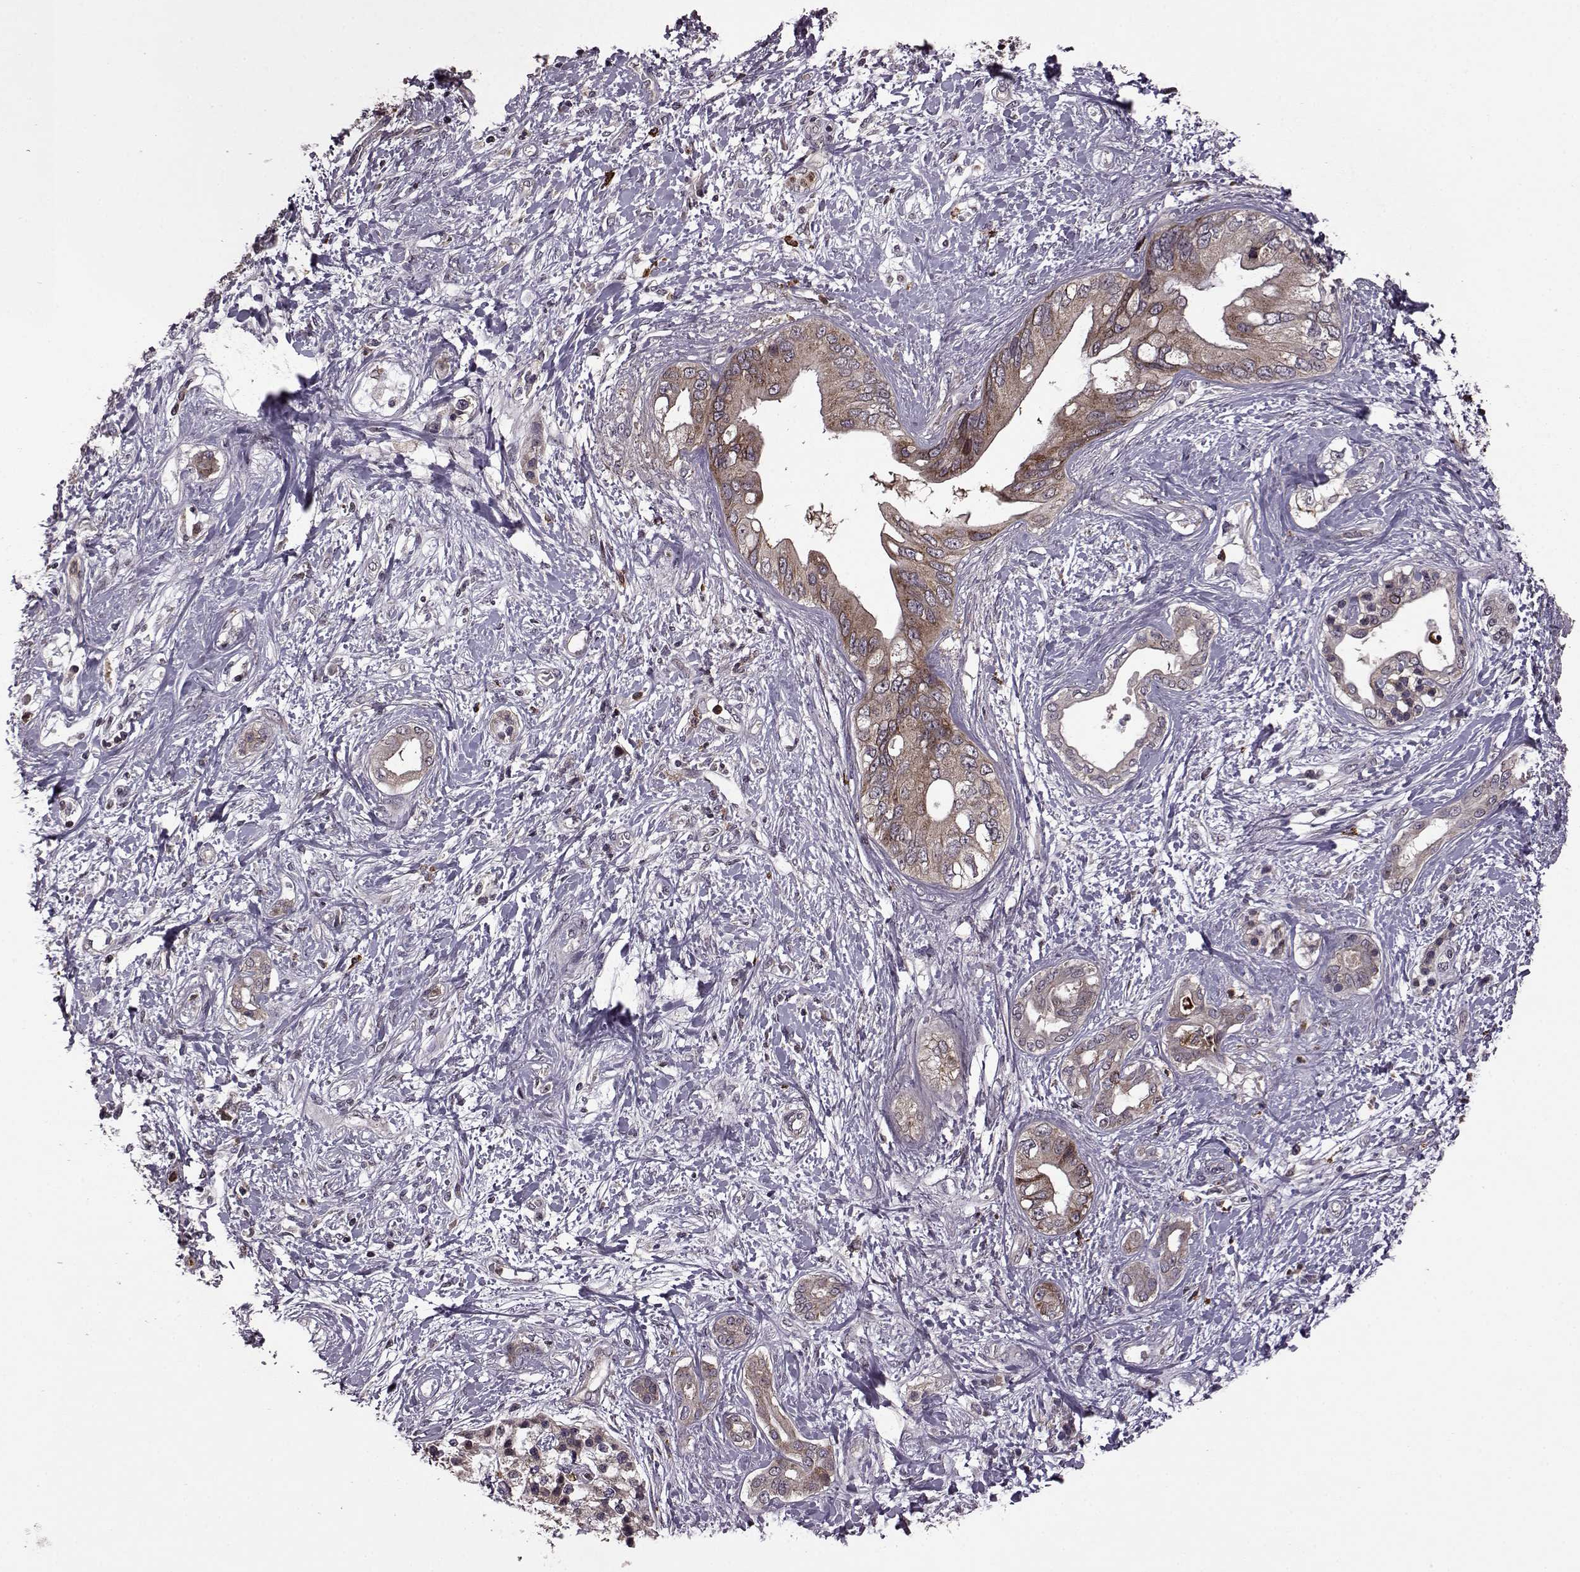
{"staining": {"intensity": "moderate", "quantity": "<25%", "location": "cytoplasmic/membranous"}, "tissue": "pancreatic cancer", "cell_type": "Tumor cells", "image_type": "cancer", "snomed": [{"axis": "morphology", "description": "Adenocarcinoma, NOS"}, {"axis": "topography", "description": "Pancreas"}], "caption": "This image reveals IHC staining of pancreatic adenocarcinoma, with low moderate cytoplasmic/membranous expression in about <25% of tumor cells.", "gene": "TRMU", "patient": {"sex": "female", "age": 56}}